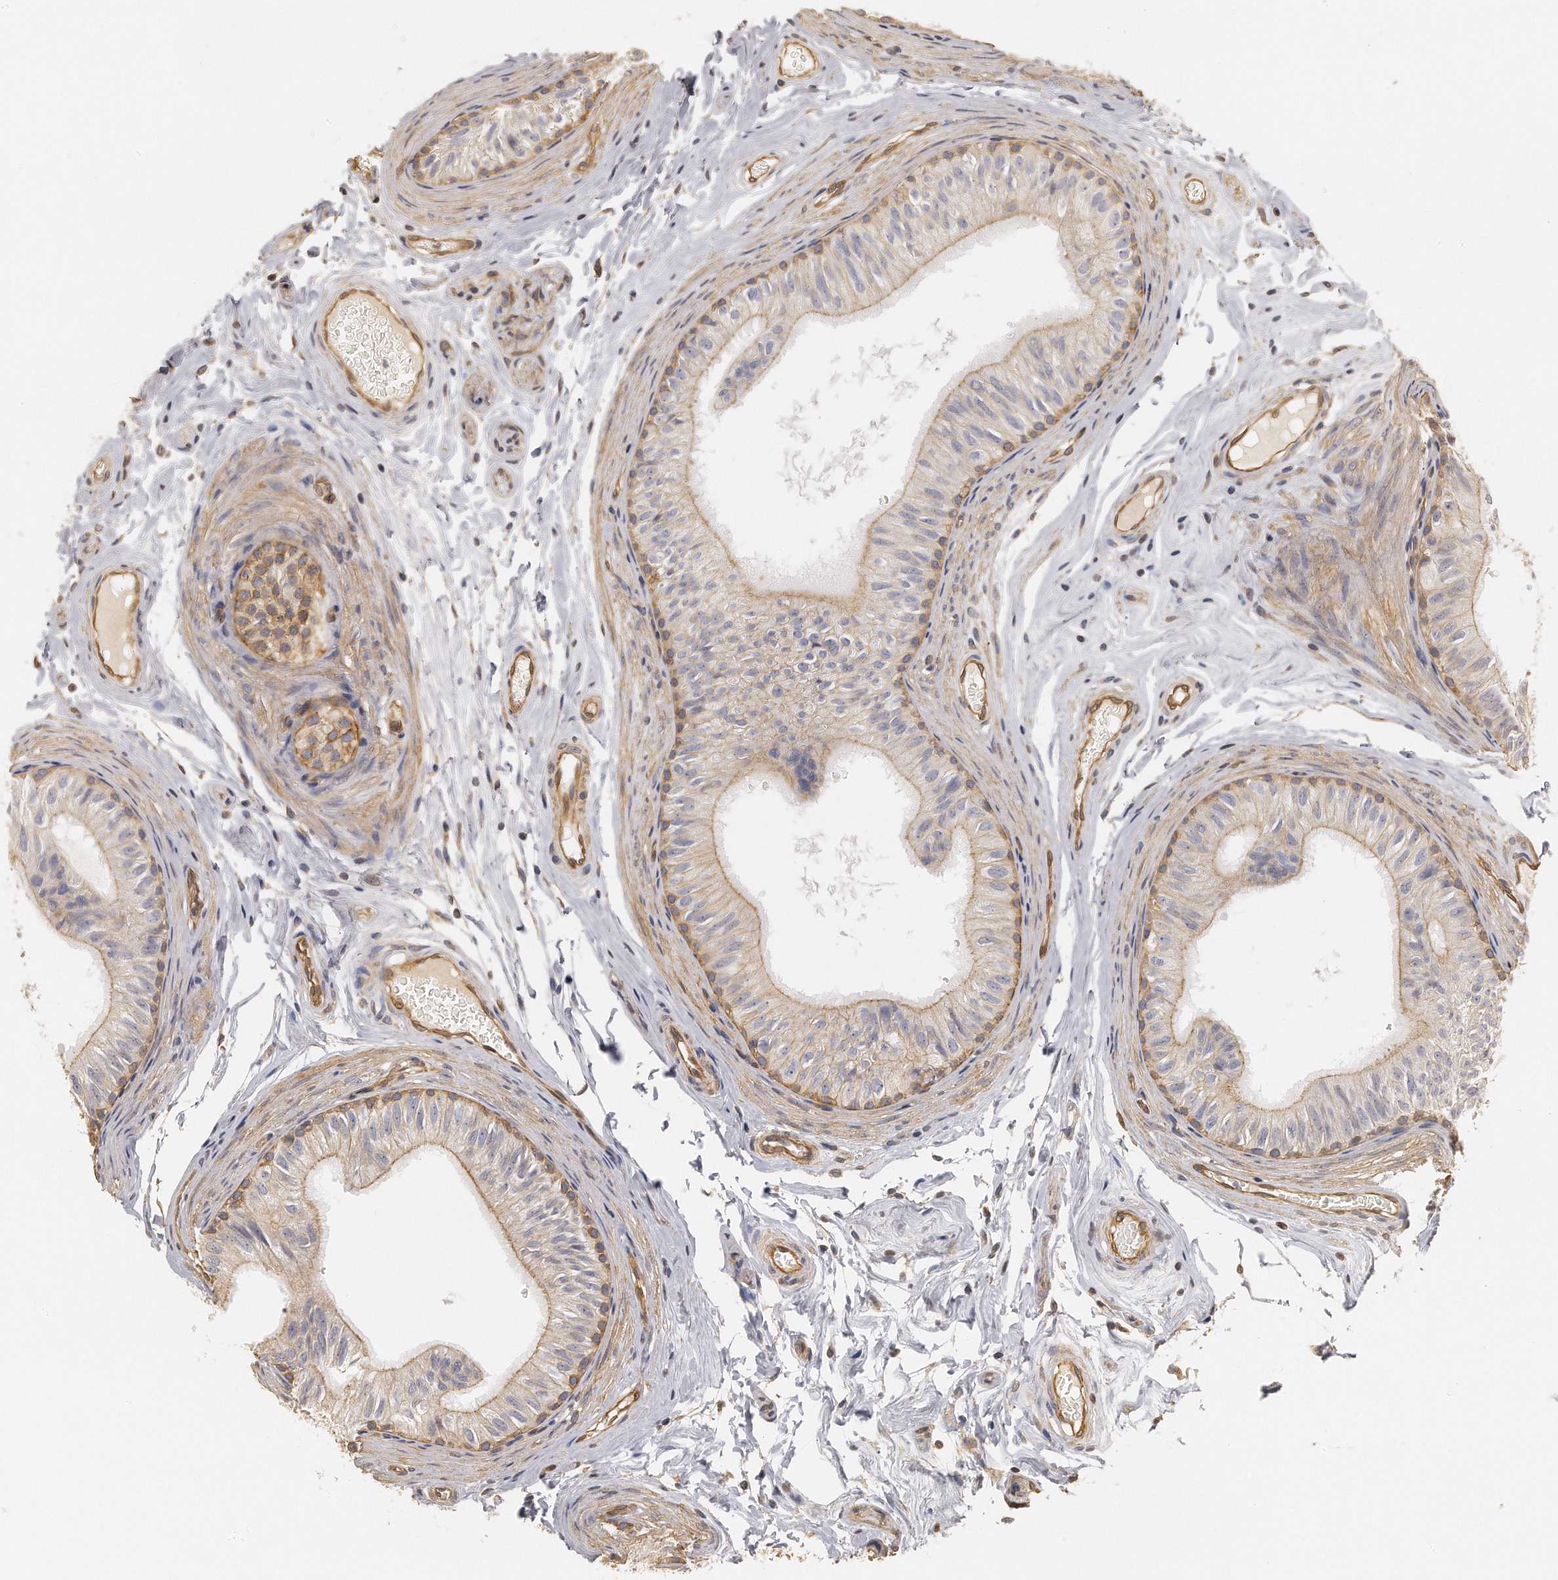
{"staining": {"intensity": "moderate", "quantity": "25%-75%", "location": "cytoplasmic/membranous"}, "tissue": "epididymis", "cell_type": "Glandular cells", "image_type": "normal", "snomed": [{"axis": "morphology", "description": "Normal tissue, NOS"}, {"axis": "topography", "description": "Testis"}, {"axis": "topography", "description": "Epididymis"}], "caption": "A photomicrograph of epididymis stained for a protein displays moderate cytoplasmic/membranous brown staining in glandular cells.", "gene": "CHST7", "patient": {"sex": "male", "age": 36}}